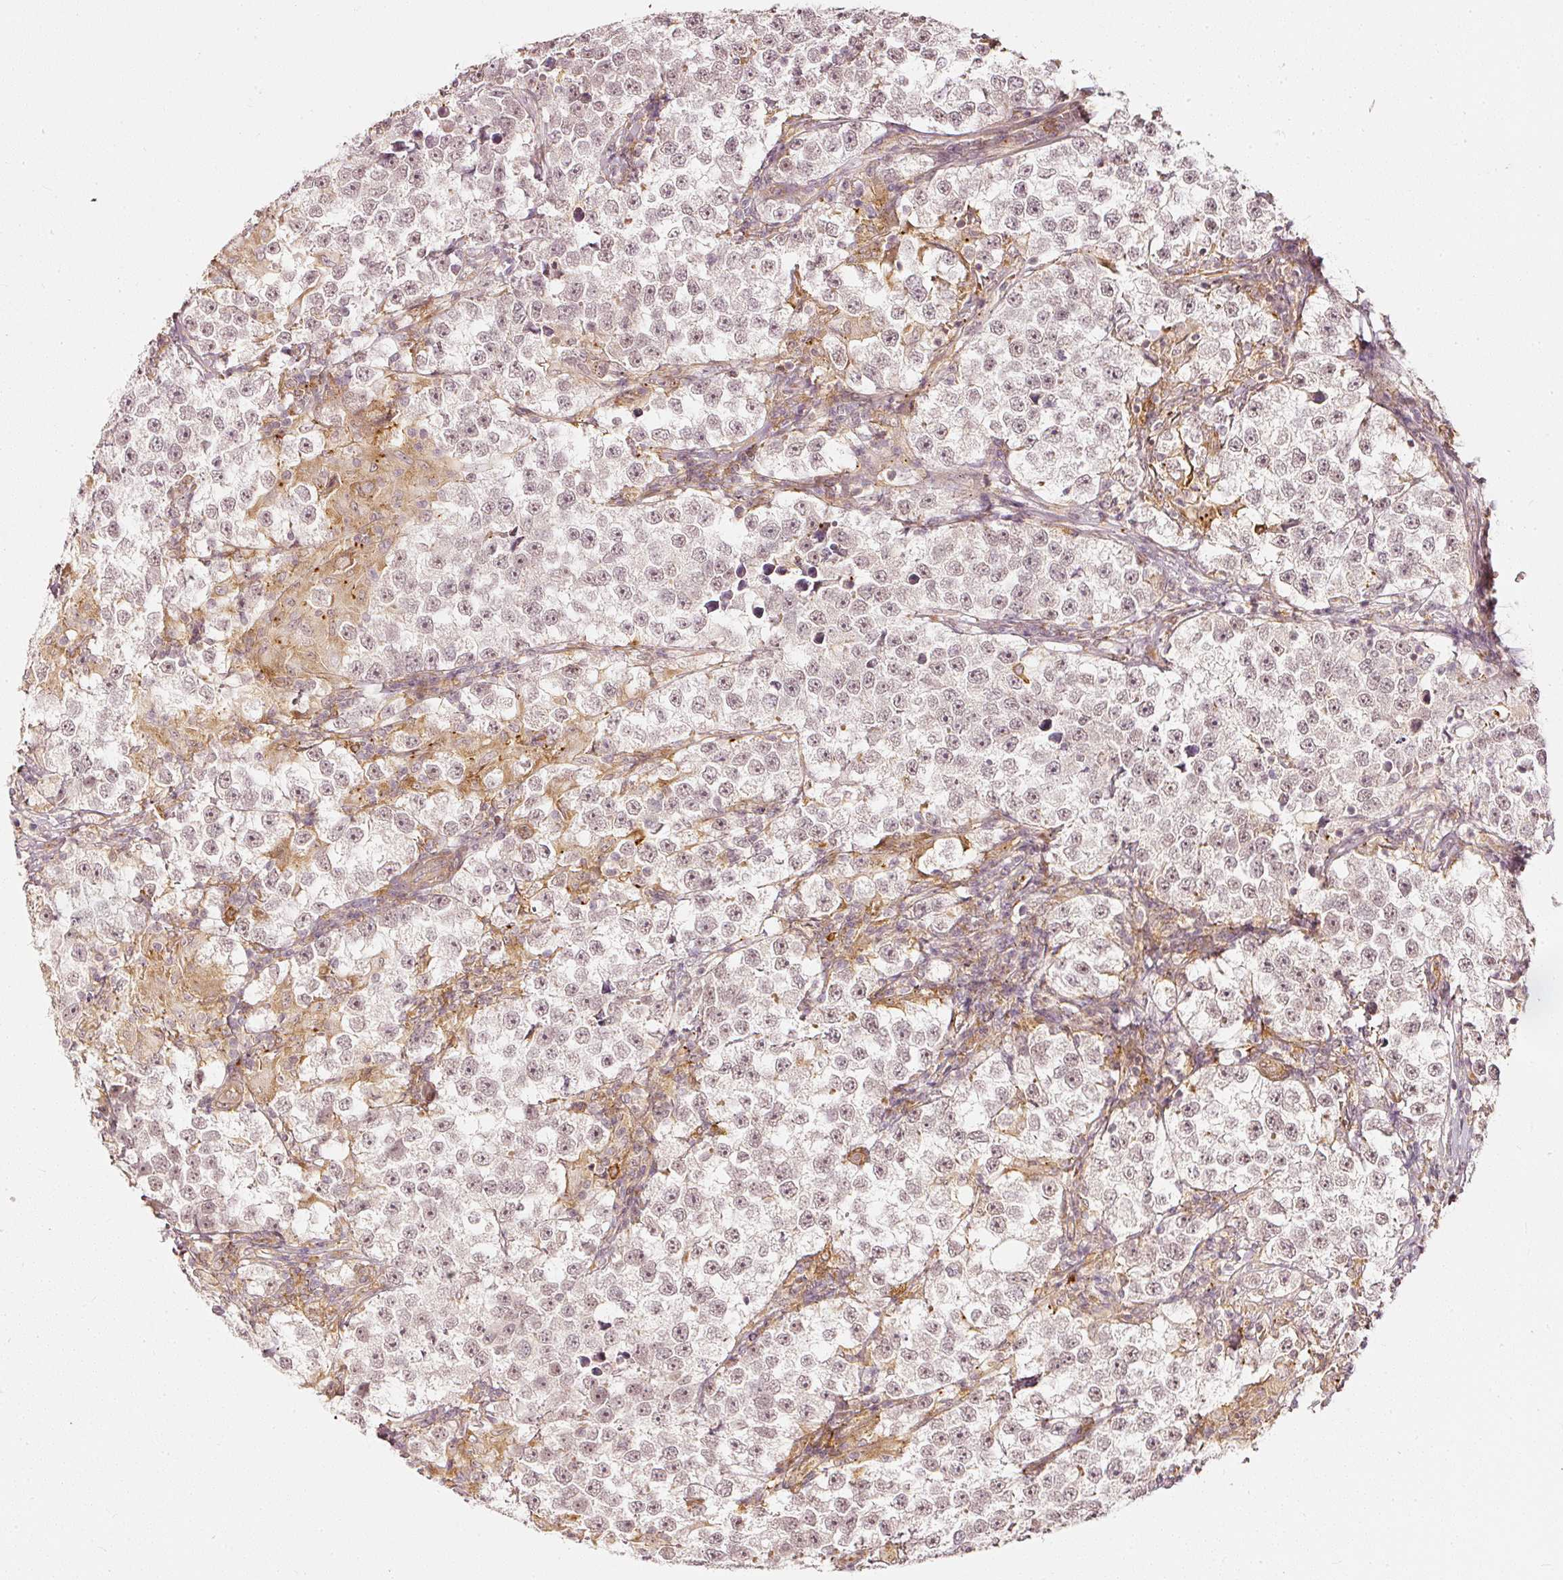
{"staining": {"intensity": "weak", "quantity": "25%-75%", "location": "nuclear"}, "tissue": "testis cancer", "cell_type": "Tumor cells", "image_type": "cancer", "snomed": [{"axis": "morphology", "description": "Seminoma, NOS"}, {"axis": "topography", "description": "Testis"}], "caption": "Protein expression analysis of testis cancer reveals weak nuclear staining in approximately 25%-75% of tumor cells.", "gene": "DRD2", "patient": {"sex": "male", "age": 46}}